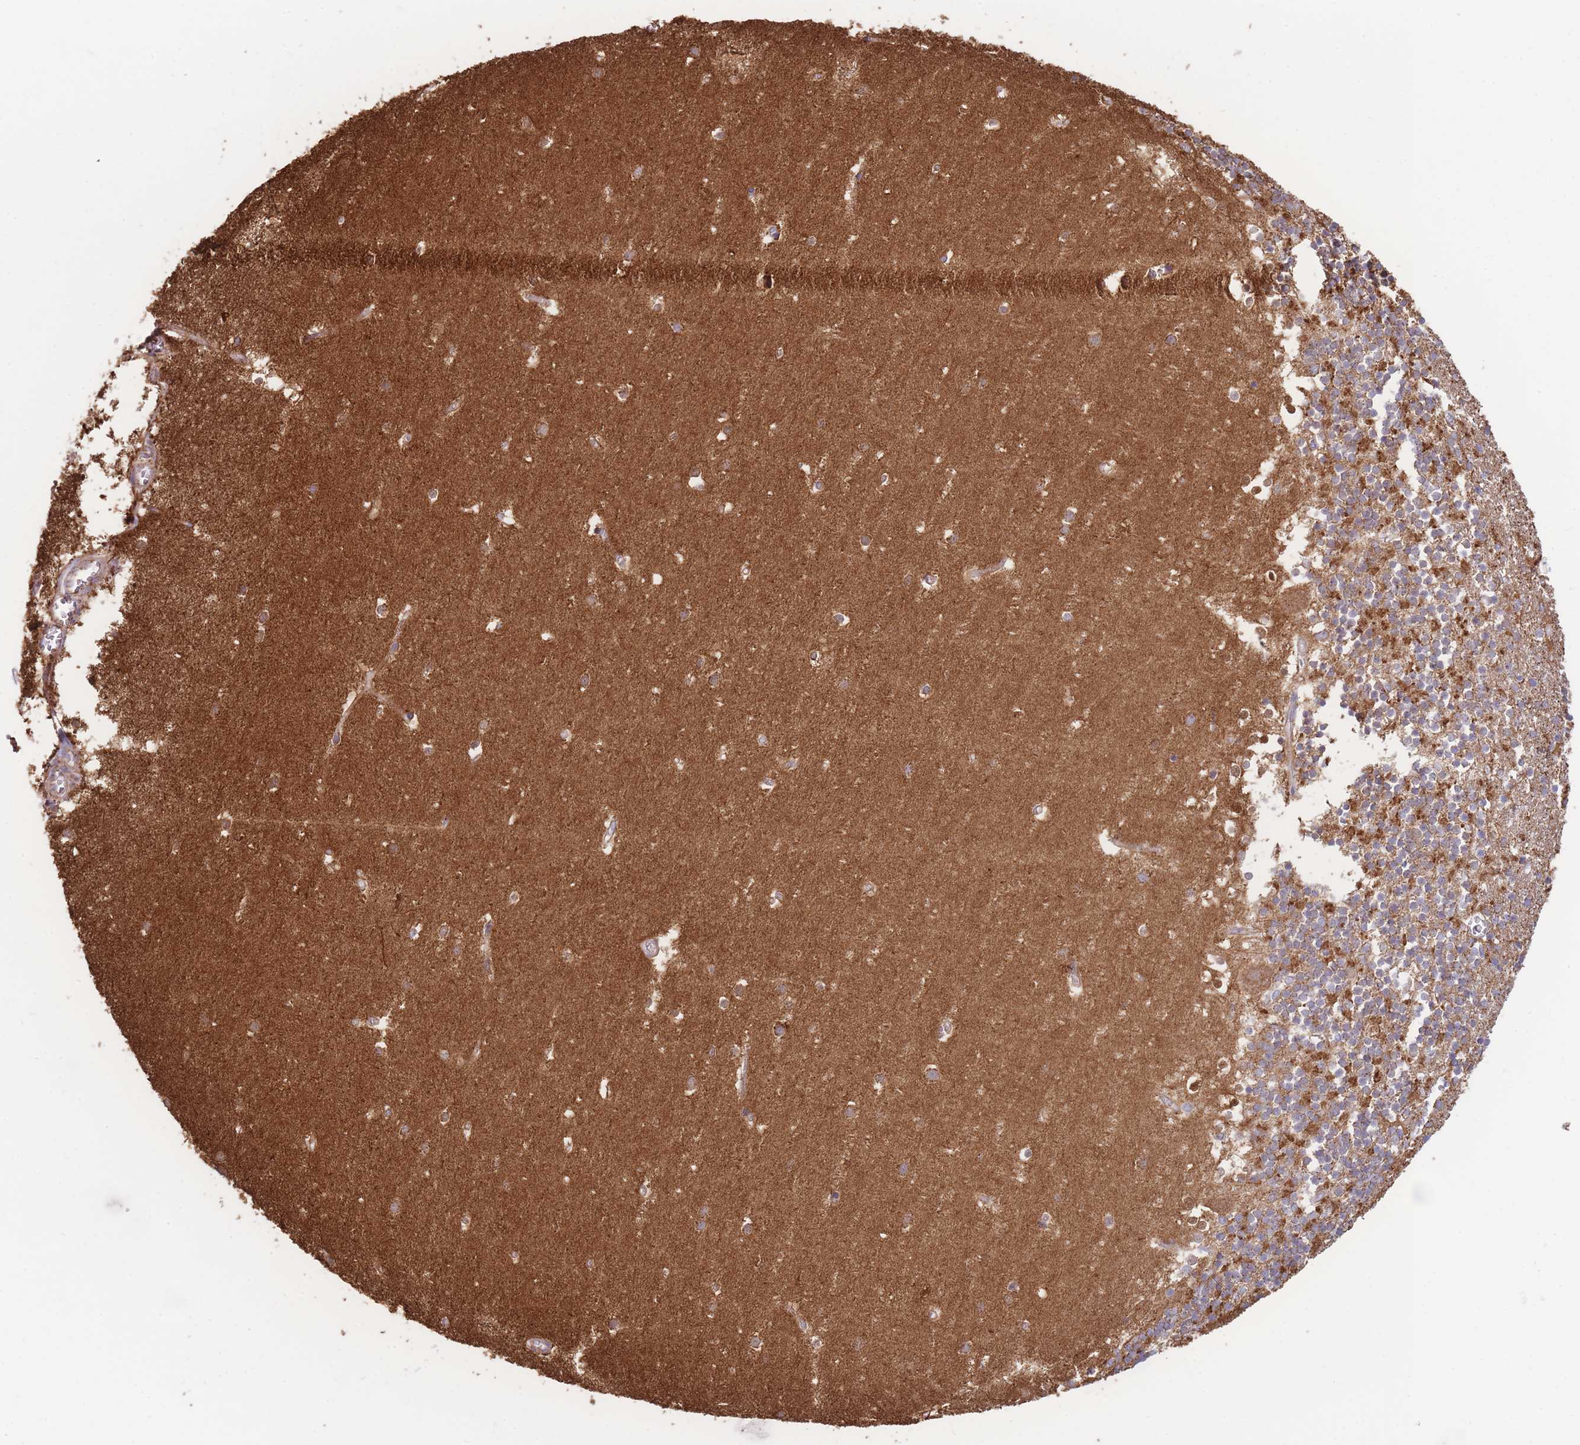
{"staining": {"intensity": "moderate", "quantity": "25%-75%", "location": "cytoplasmic/membranous"}, "tissue": "cerebellum", "cell_type": "Cells in granular layer", "image_type": "normal", "snomed": [{"axis": "morphology", "description": "Normal tissue, NOS"}, {"axis": "topography", "description": "Cerebellum"}], "caption": "Cerebellum stained with a brown dye displays moderate cytoplasmic/membranous positive expression in approximately 25%-75% of cells in granular layer.", "gene": "FKBP8", "patient": {"sex": "male", "age": 54}}